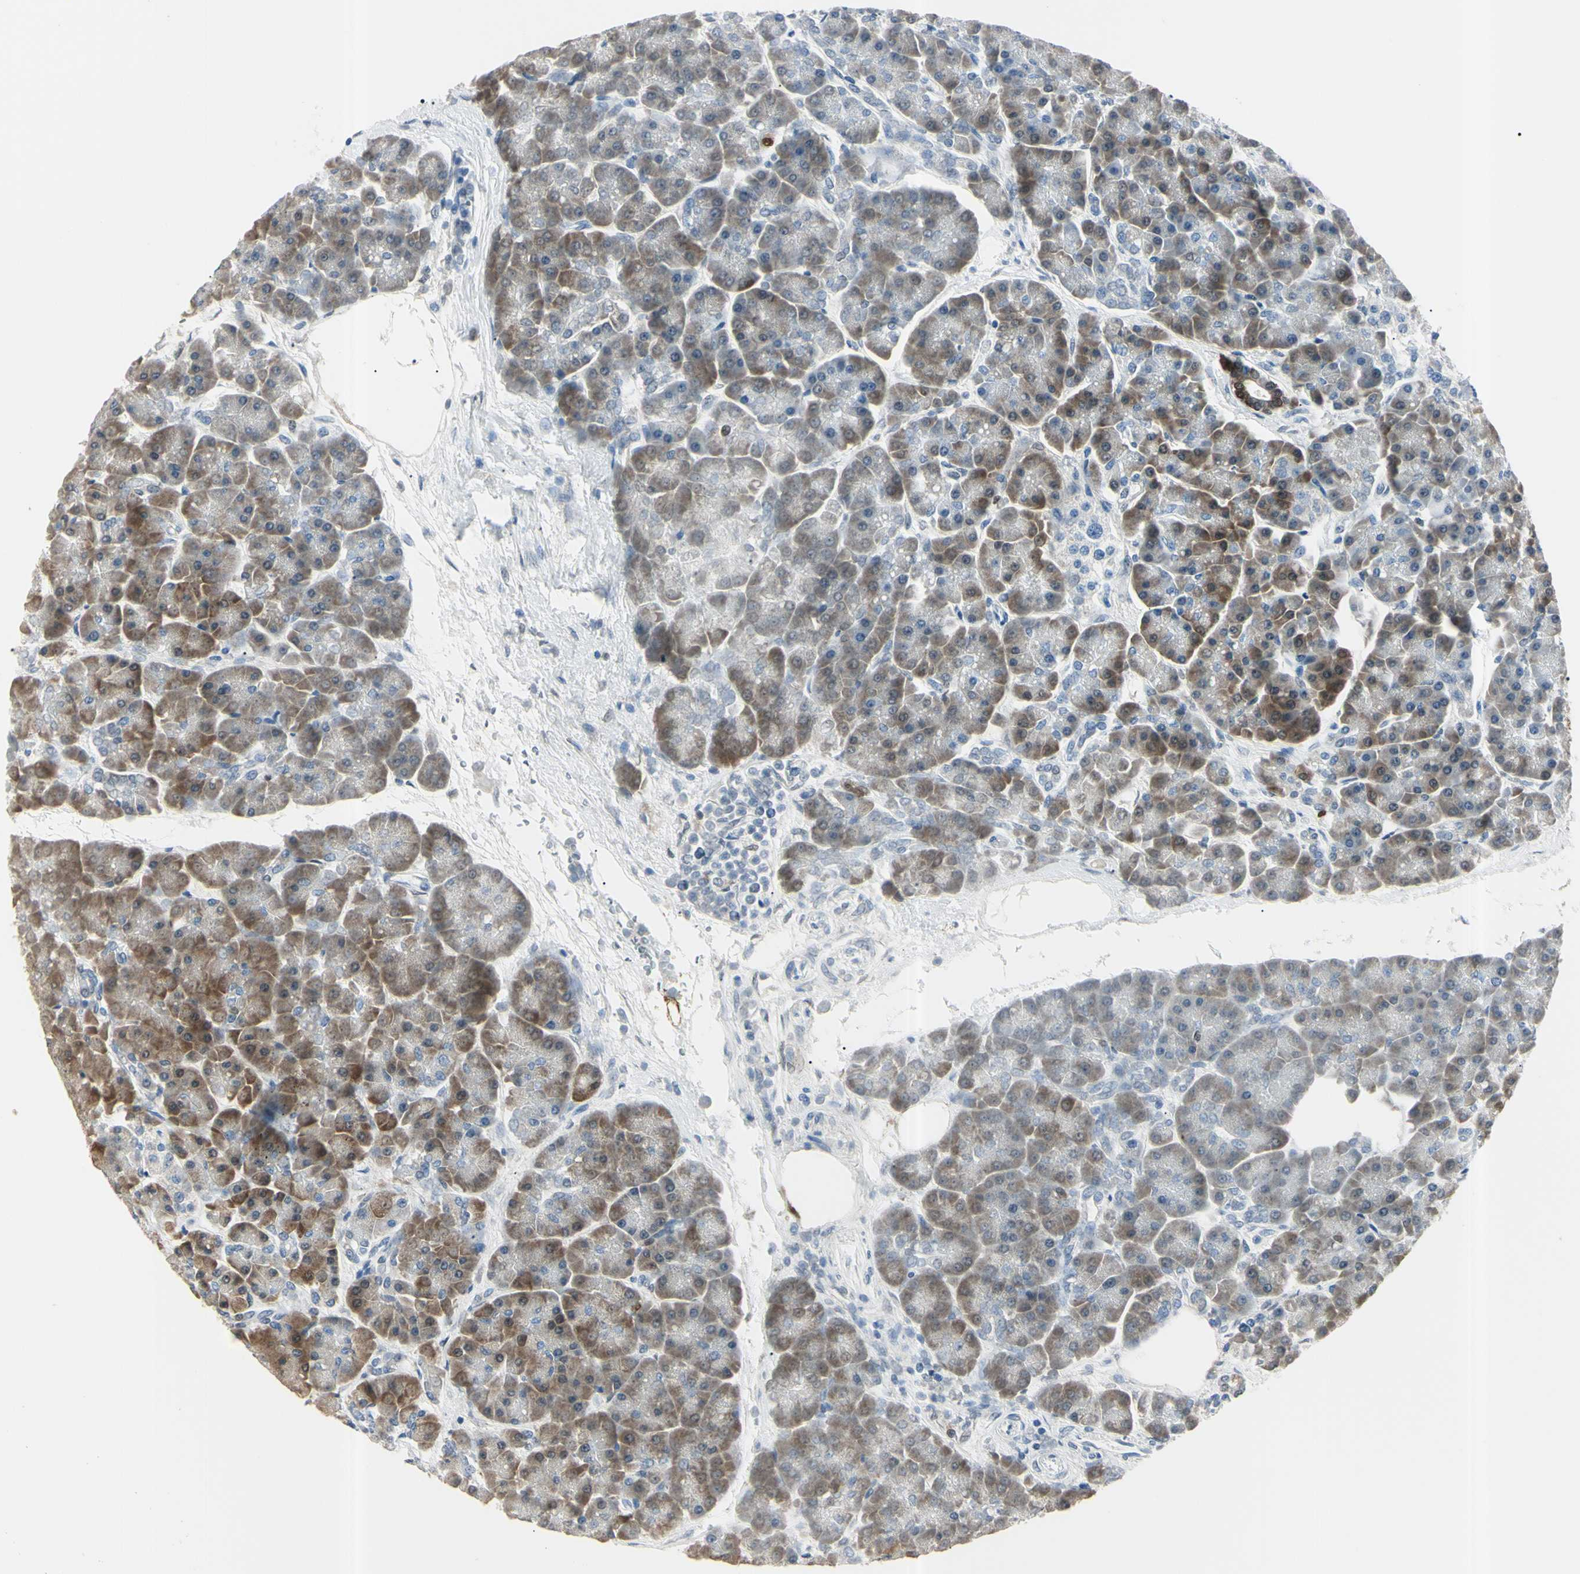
{"staining": {"intensity": "moderate", "quantity": ">75%", "location": "cytoplasmic/membranous"}, "tissue": "pancreas", "cell_type": "Exocrine glandular cells", "image_type": "normal", "snomed": [{"axis": "morphology", "description": "Normal tissue, NOS"}, {"axis": "topography", "description": "Pancreas"}], "caption": "Pancreas stained with immunohistochemistry demonstrates moderate cytoplasmic/membranous positivity in about >75% of exocrine glandular cells.", "gene": "AKR1C3", "patient": {"sex": "female", "age": 70}}